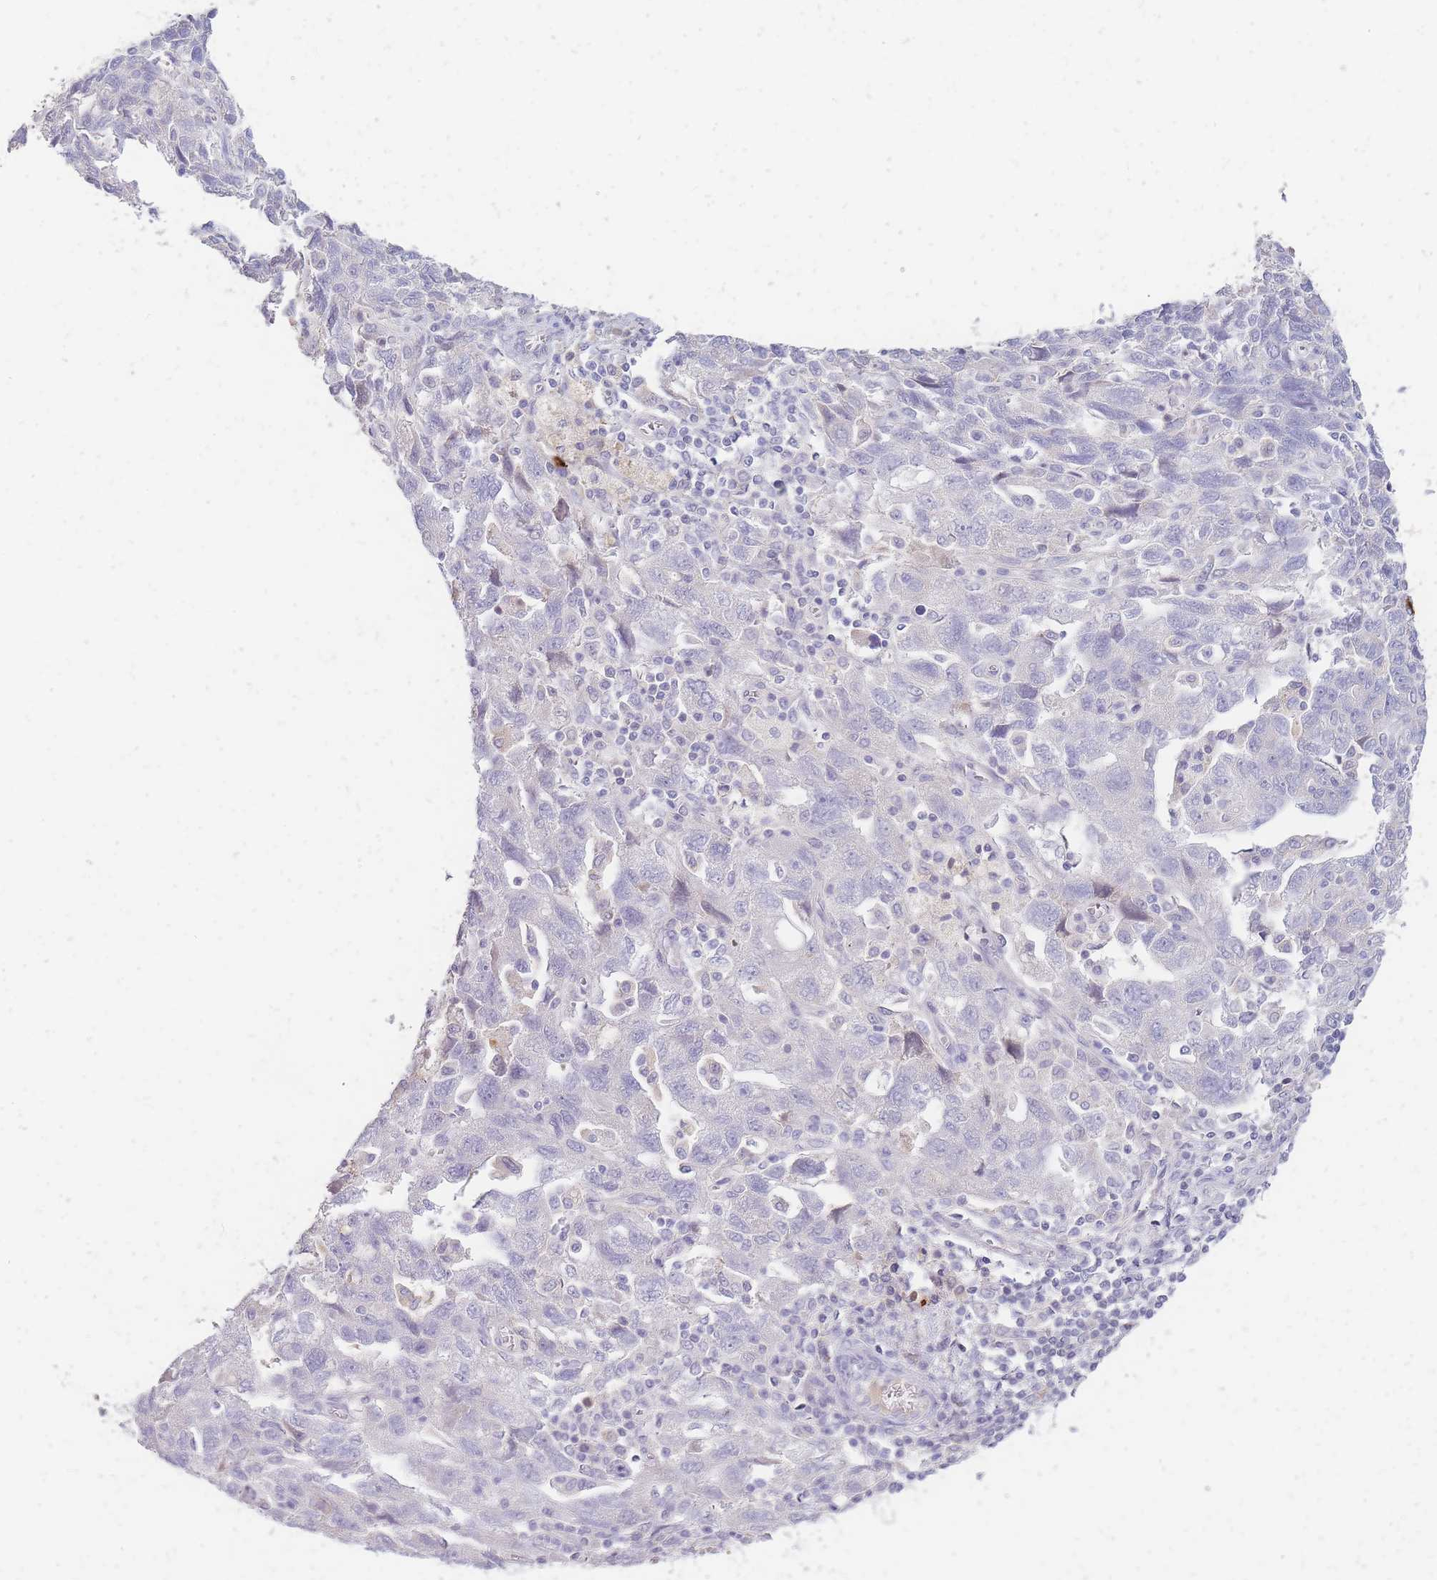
{"staining": {"intensity": "negative", "quantity": "none", "location": "none"}, "tissue": "ovarian cancer", "cell_type": "Tumor cells", "image_type": "cancer", "snomed": [{"axis": "morphology", "description": "Carcinoma, NOS"}, {"axis": "morphology", "description": "Cystadenocarcinoma, serous, NOS"}, {"axis": "topography", "description": "Ovary"}], "caption": "IHC micrograph of human ovarian cancer stained for a protein (brown), which reveals no positivity in tumor cells. The staining was performed using DAB to visualize the protein expression in brown, while the nuclei were stained in blue with hematoxylin (Magnification: 20x).", "gene": "TPSD1", "patient": {"sex": "female", "age": 69}}